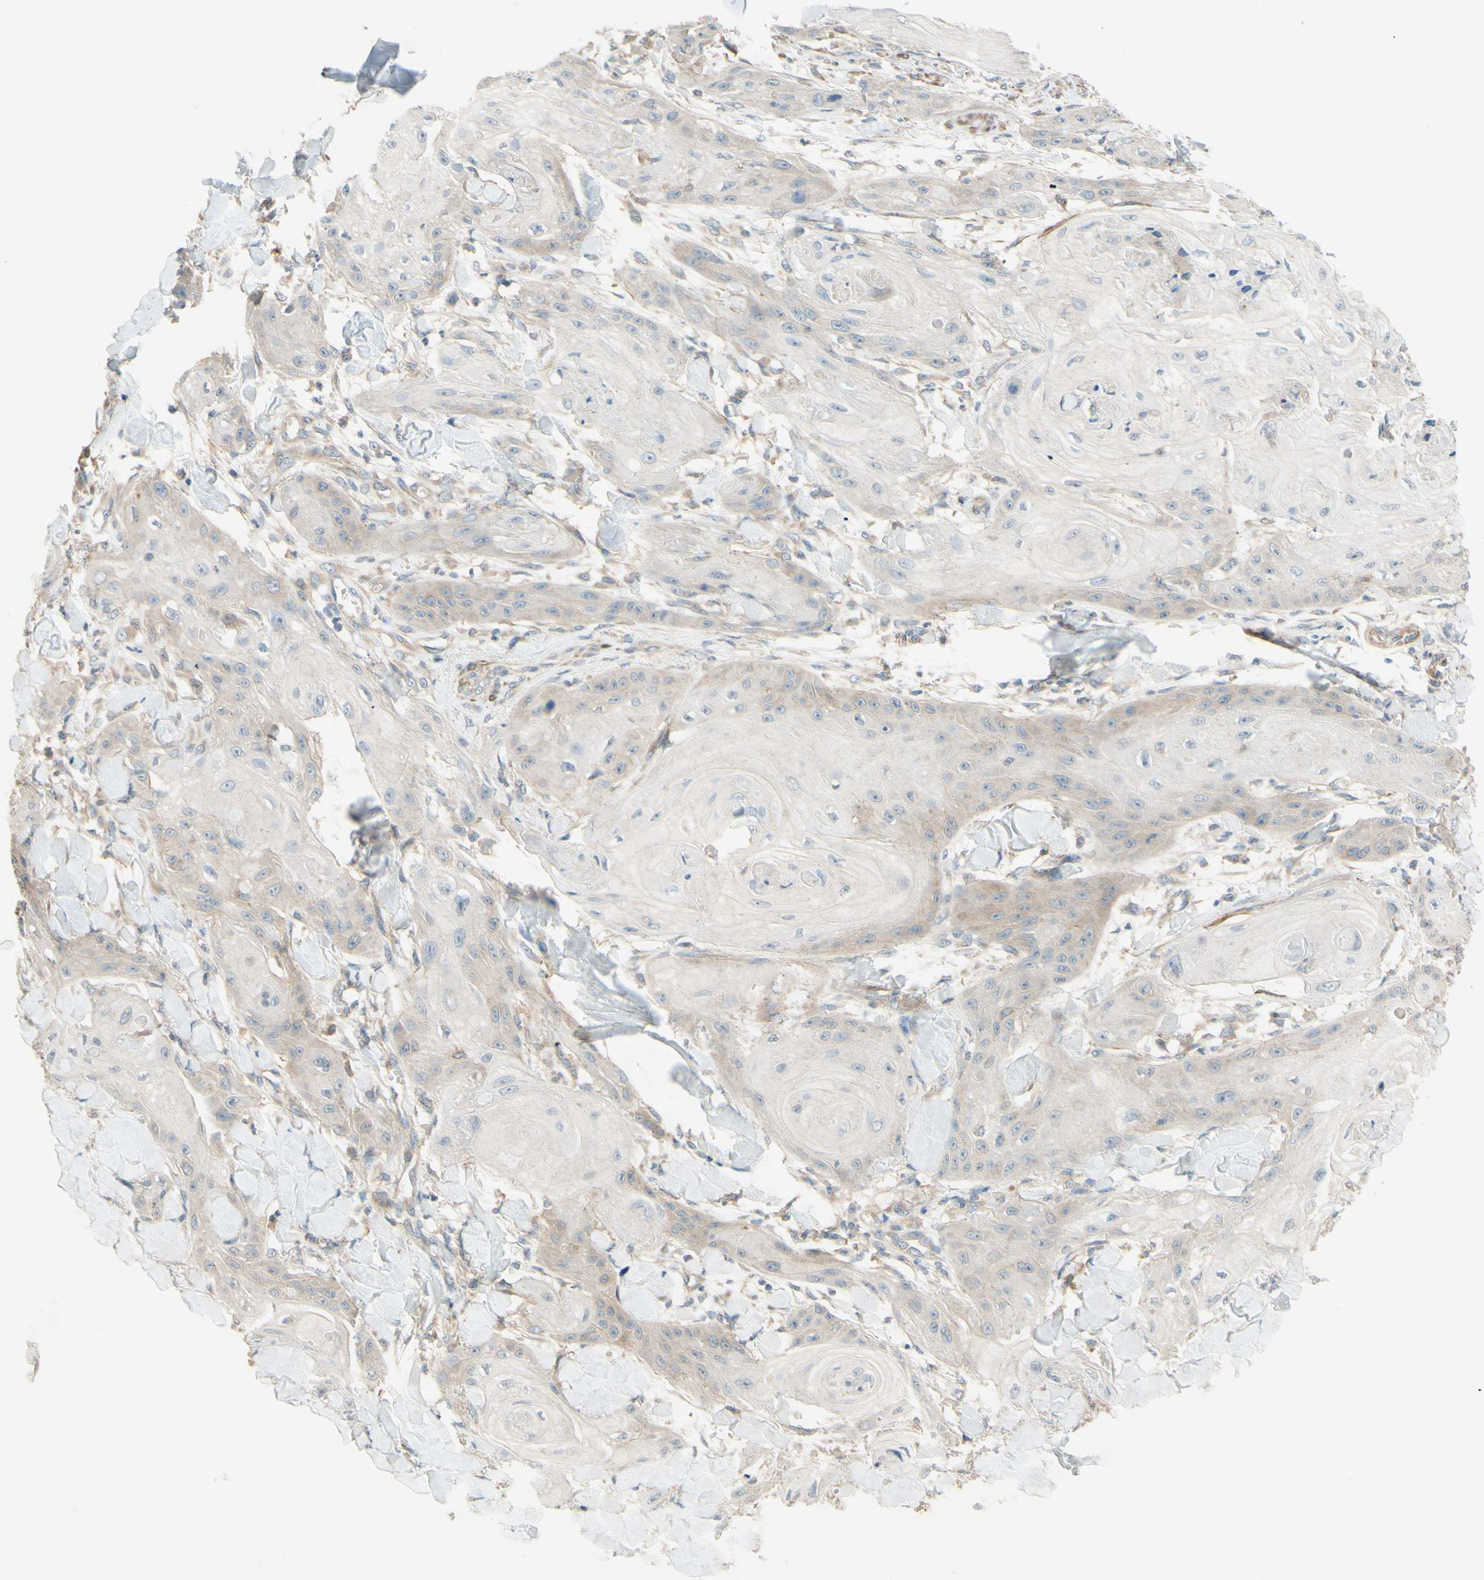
{"staining": {"intensity": "weak", "quantity": "<25%", "location": "cytoplasmic/membranous"}, "tissue": "skin cancer", "cell_type": "Tumor cells", "image_type": "cancer", "snomed": [{"axis": "morphology", "description": "Squamous cell carcinoma, NOS"}, {"axis": "topography", "description": "Skin"}], "caption": "Immunohistochemistry (IHC) micrograph of squamous cell carcinoma (skin) stained for a protein (brown), which shows no expression in tumor cells. (Brightfield microscopy of DAB (3,3'-diaminobenzidine) immunohistochemistry (IHC) at high magnification).", "gene": "ADAM17", "patient": {"sex": "male", "age": 74}}